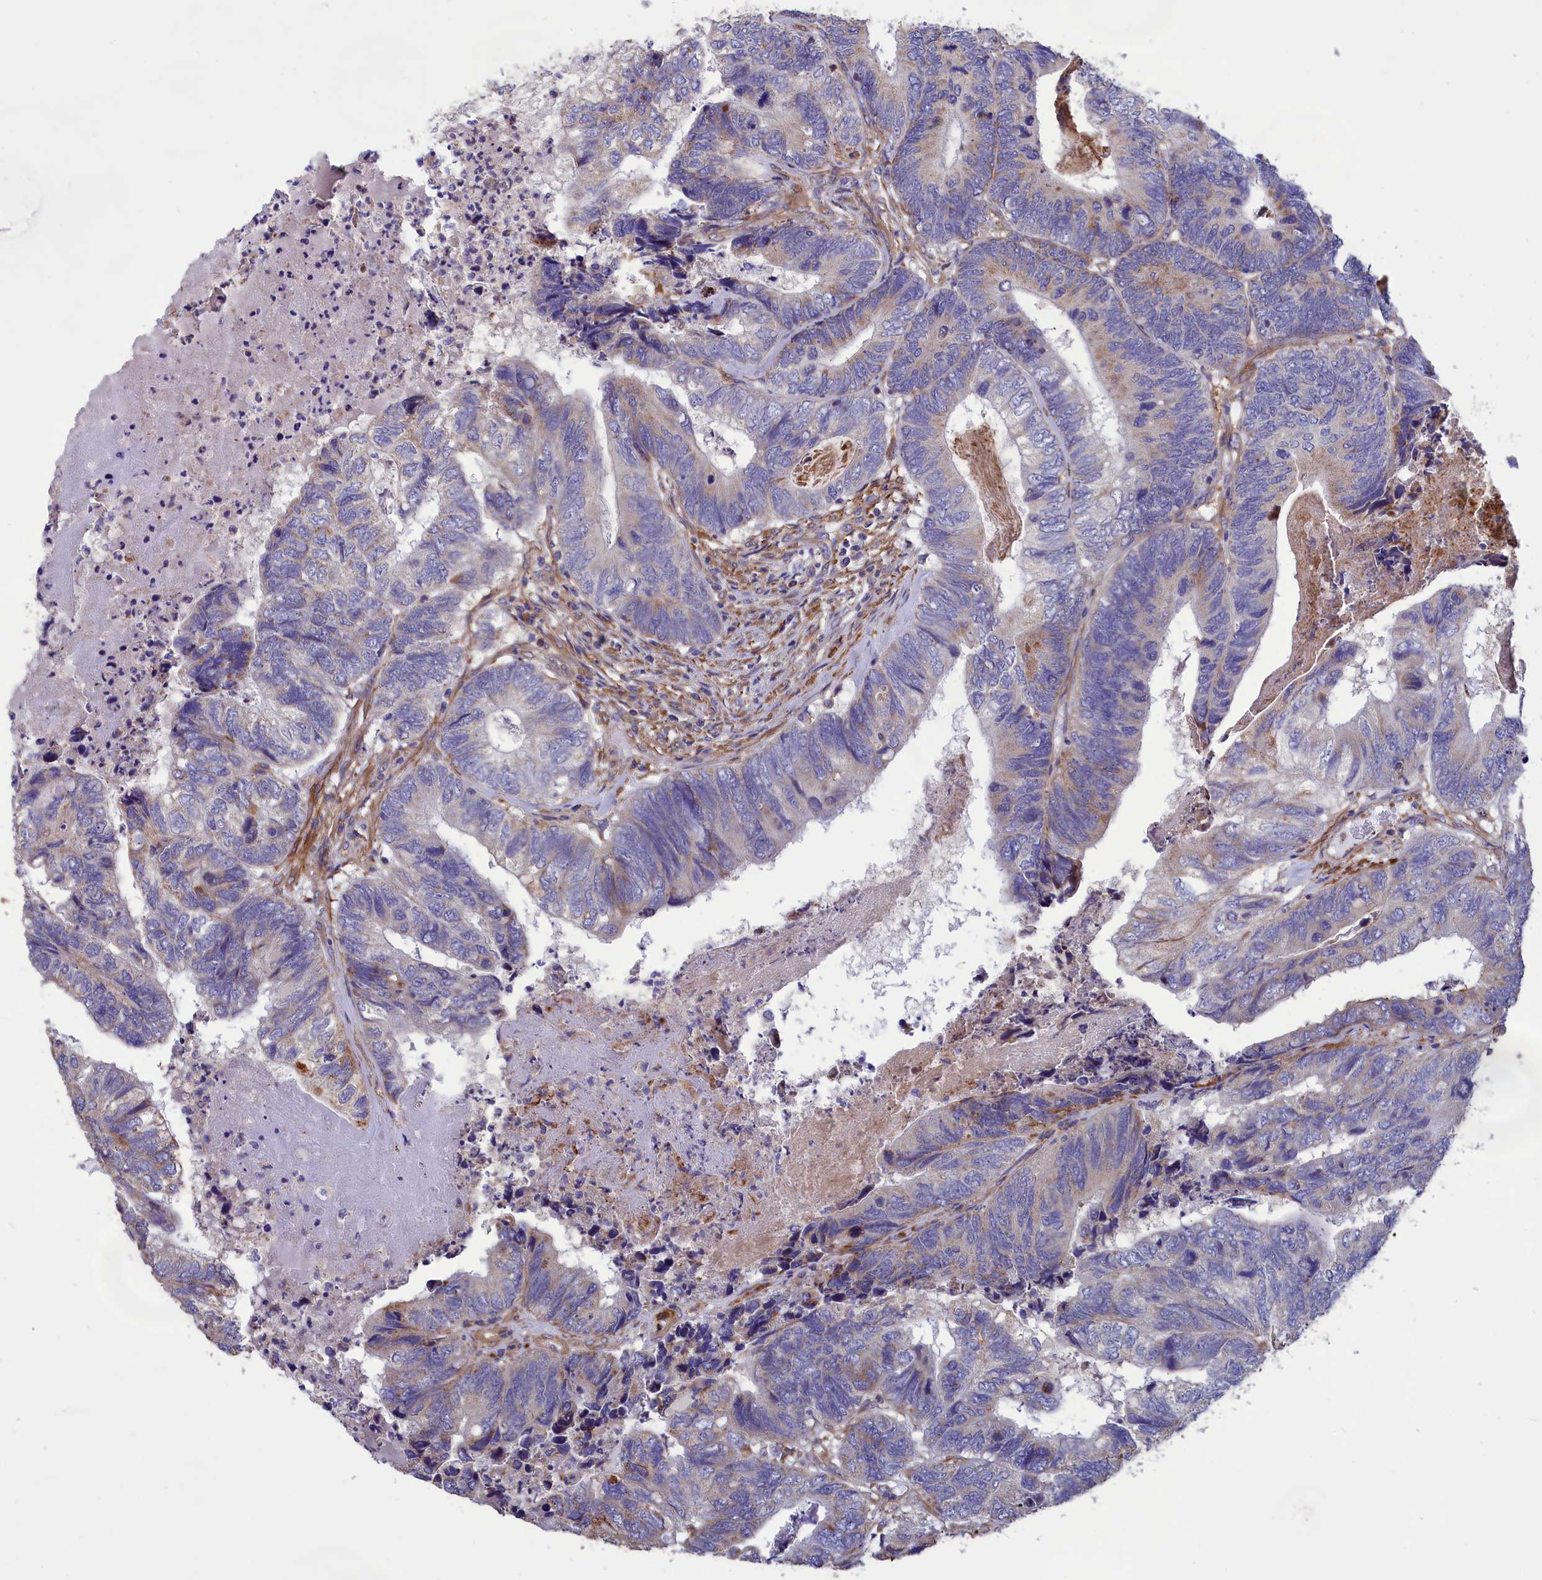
{"staining": {"intensity": "weak", "quantity": "<25%", "location": "cytoplasmic/membranous"}, "tissue": "colorectal cancer", "cell_type": "Tumor cells", "image_type": "cancer", "snomed": [{"axis": "morphology", "description": "Adenocarcinoma, NOS"}, {"axis": "topography", "description": "Colon"}], "caption": "Photomicrograph shows no protein staining in tumor cells of adenocarcinoma (colorectal) tissue.", "gene": "AMDHD2", "patient": {"sex": "female", "age": 67}}